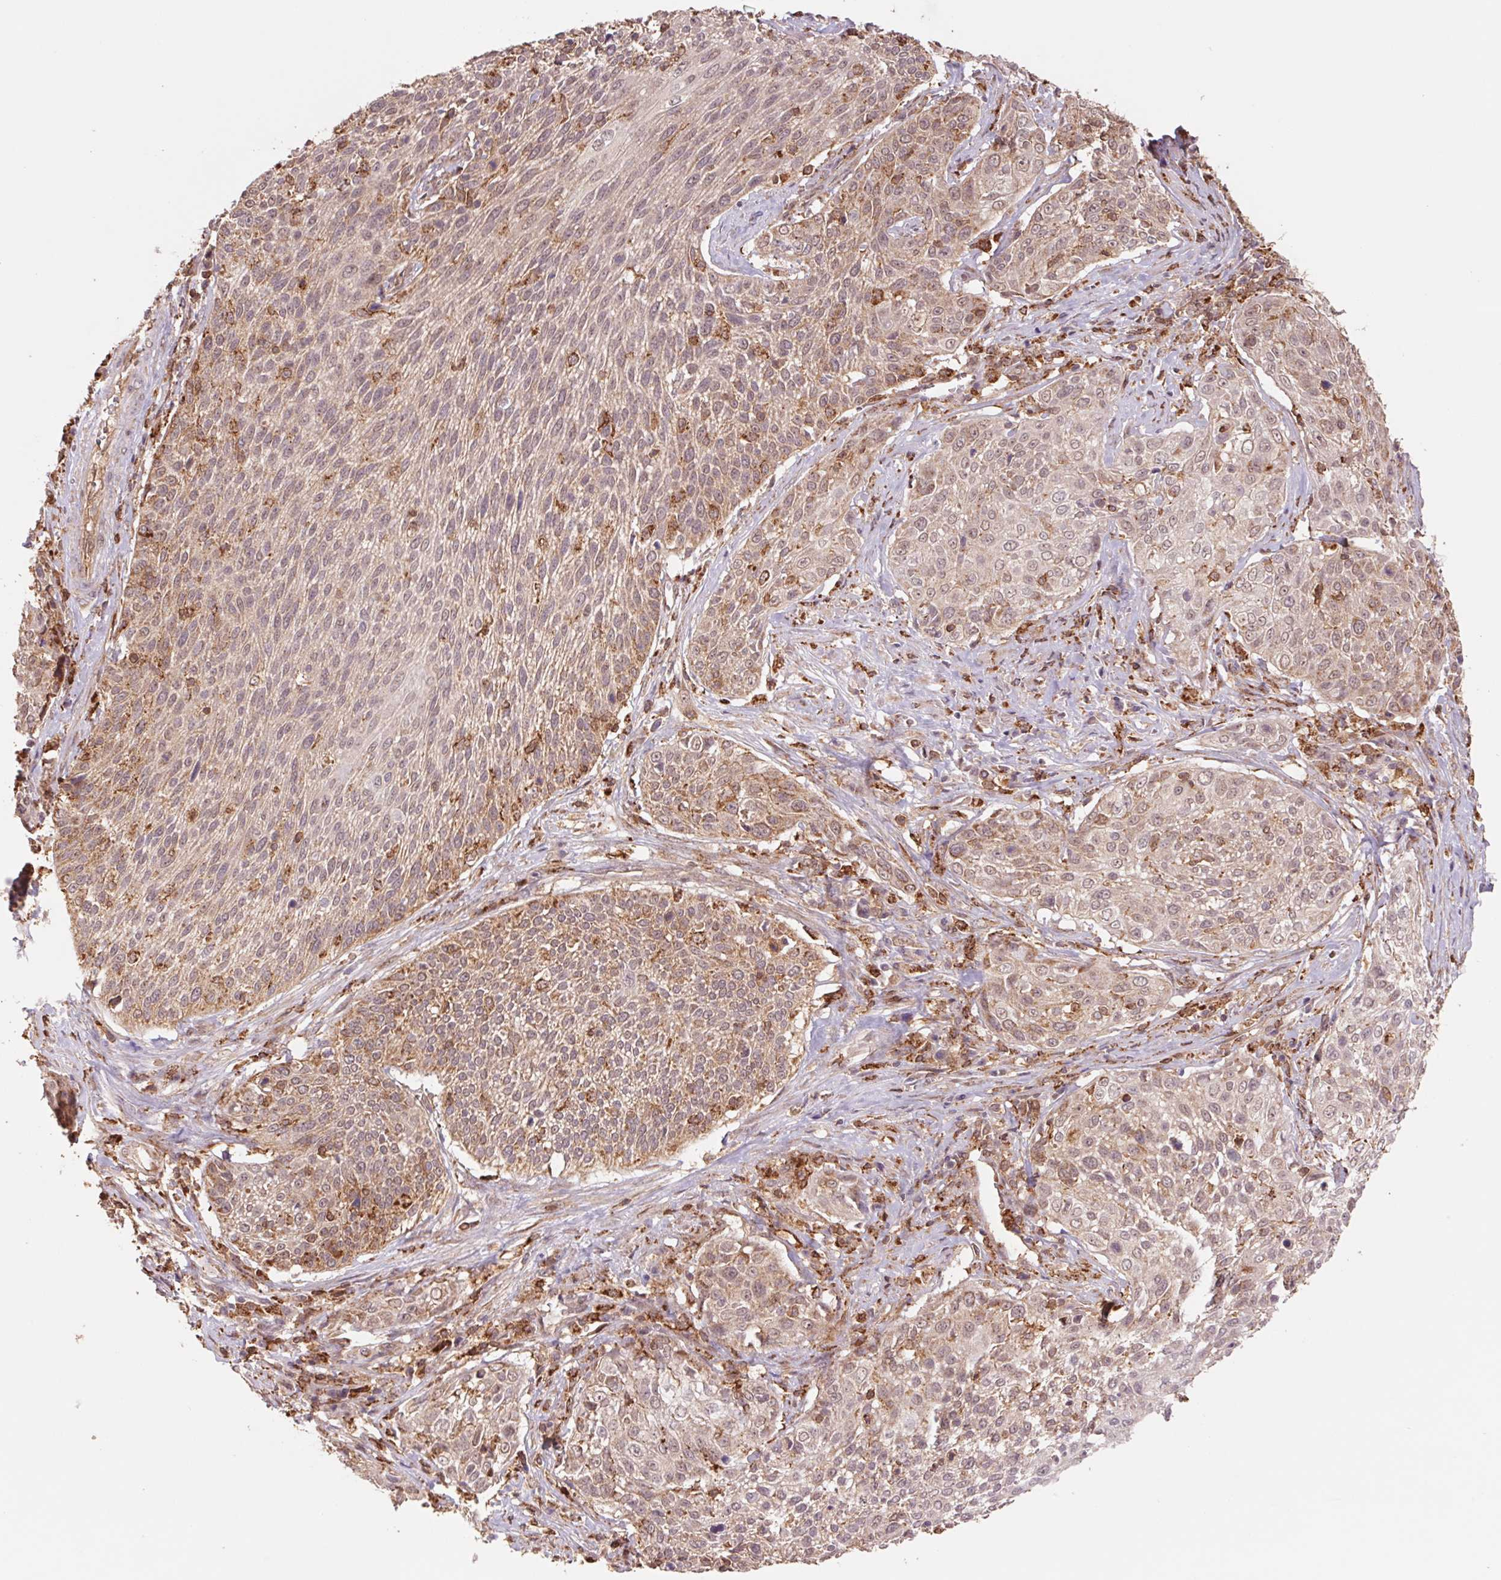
{"staining": {"intensity": "weak", "quantity": "25%-75%", "location": "cytoplasmic/membranous"}, "tissue": "cervical cancer", "cell_type": "Tumor cells", "image_type": "cancer", "snomed": [{"axis": "morphology", "description": "Squamous cell carcinoma, NOS"}, {"axis": "topography", "description": "Cervix"}], "caption": "Protein expression analysis of cervical squamous cell carcinoma reveals weak cytoplasmic/membranous expression in about 25%-75% of tumor cells.", "gene": "URM1", "patient": {"sex": "female", "age": 31}}